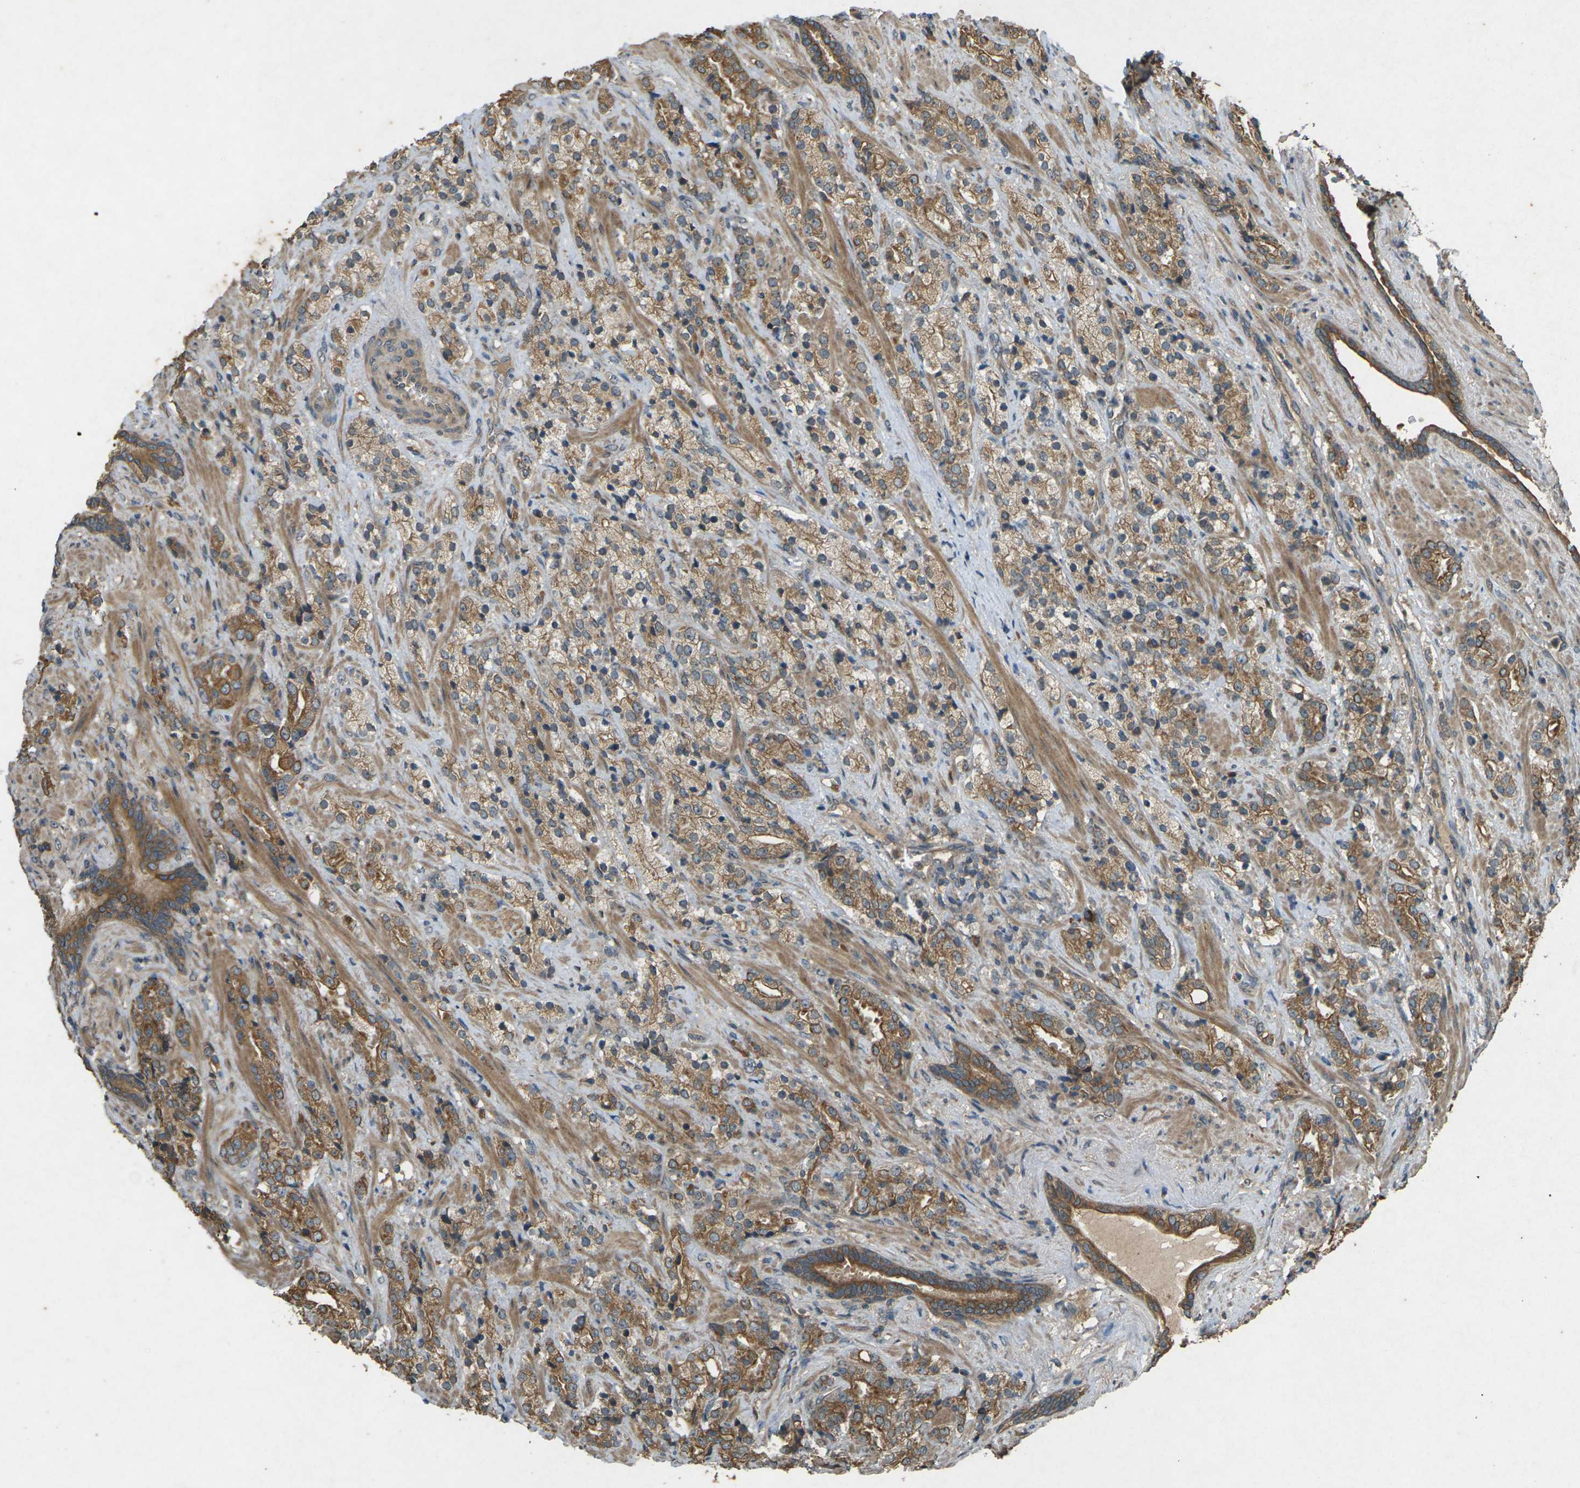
{"staining": {"intensity": "moderate", "quantity": ">75%", "location": "cytoplasmic/membranous"}, "tissue": "prostate cancer", "cell_type": "Tumor cells", "image_type": "cancer", "snomed": [{"axis": "morphology", "description": "Adenocarcinoma, High grade"}, {"axis": "topography", "description": "Prostate"}], "caption": "Prostate cancer tissue exhibits moderate cytoplasmic/membranous expression in approximately >75% of tumor cells, visualized by immunohistochemistry.", "gene": "TAP1", "patient": {"sex": "male", "age": 71}}